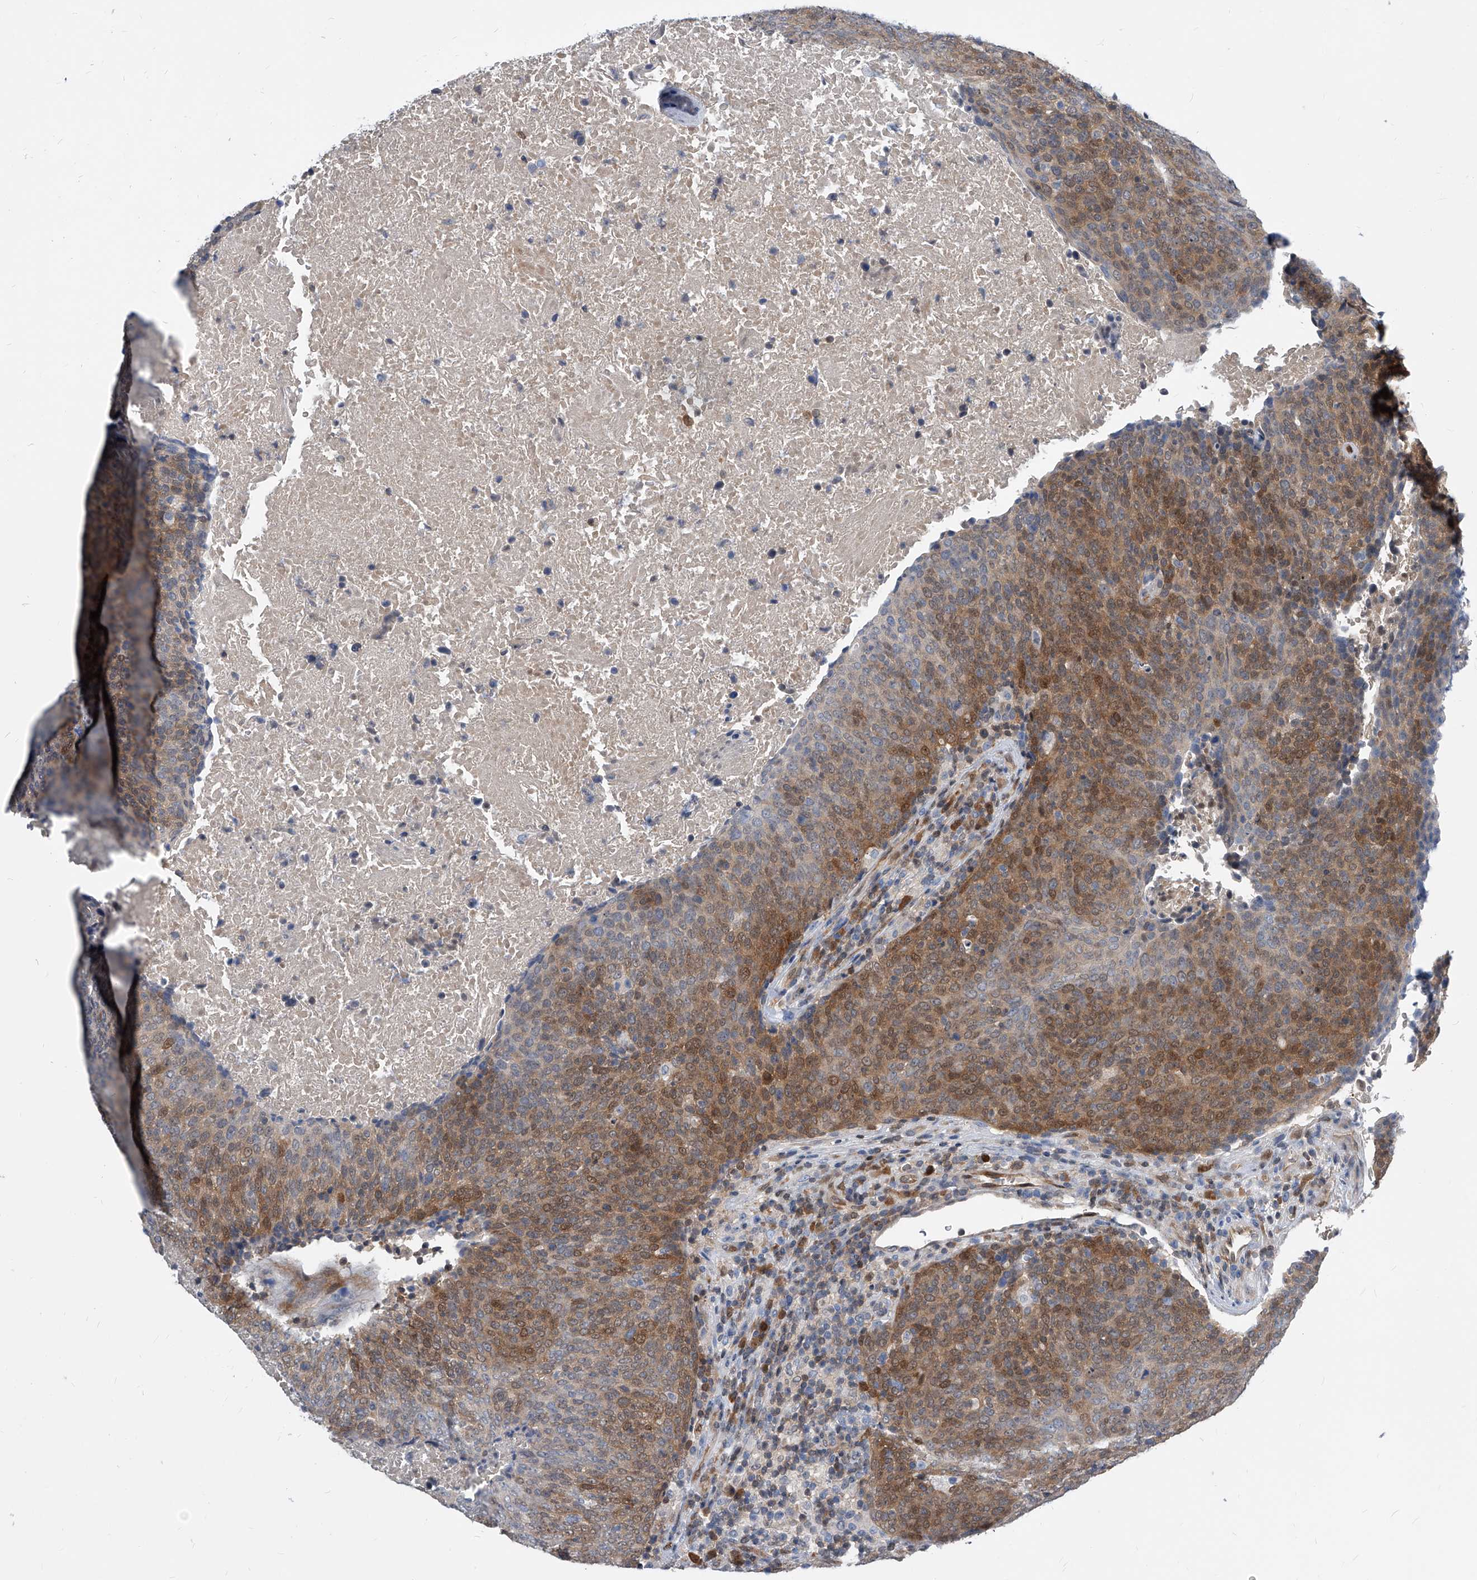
{"staining": {"intensity": "moderate", "quantity": "25%-75%", "location": "cytoplasmic/membranous,nuclear"}, "tissue": "head and neck cancer", "cell_type": "Tumor cells", "image_type": "cancer", "snomed": [{"axis": "morphology", "description": "Squamous cell carcinoma, NOS"}, {"axis": "morphology", "description": "Squamous cell carcinoma, metastatic, NOS"}, {"axis": "topography", "description": "Lymph node"}, {"axis": "topography", "description": "Head-Neck"}], "caption": "Metastatic squamous cell carcinoma (head and neck) tissue demonstrates moderate cytoplasmic/membranous and nuclear staining in approximately 25%-75% of tumor cells", "gene": "MAP2K6", "patient": {"sex": "male", "age": 62}}